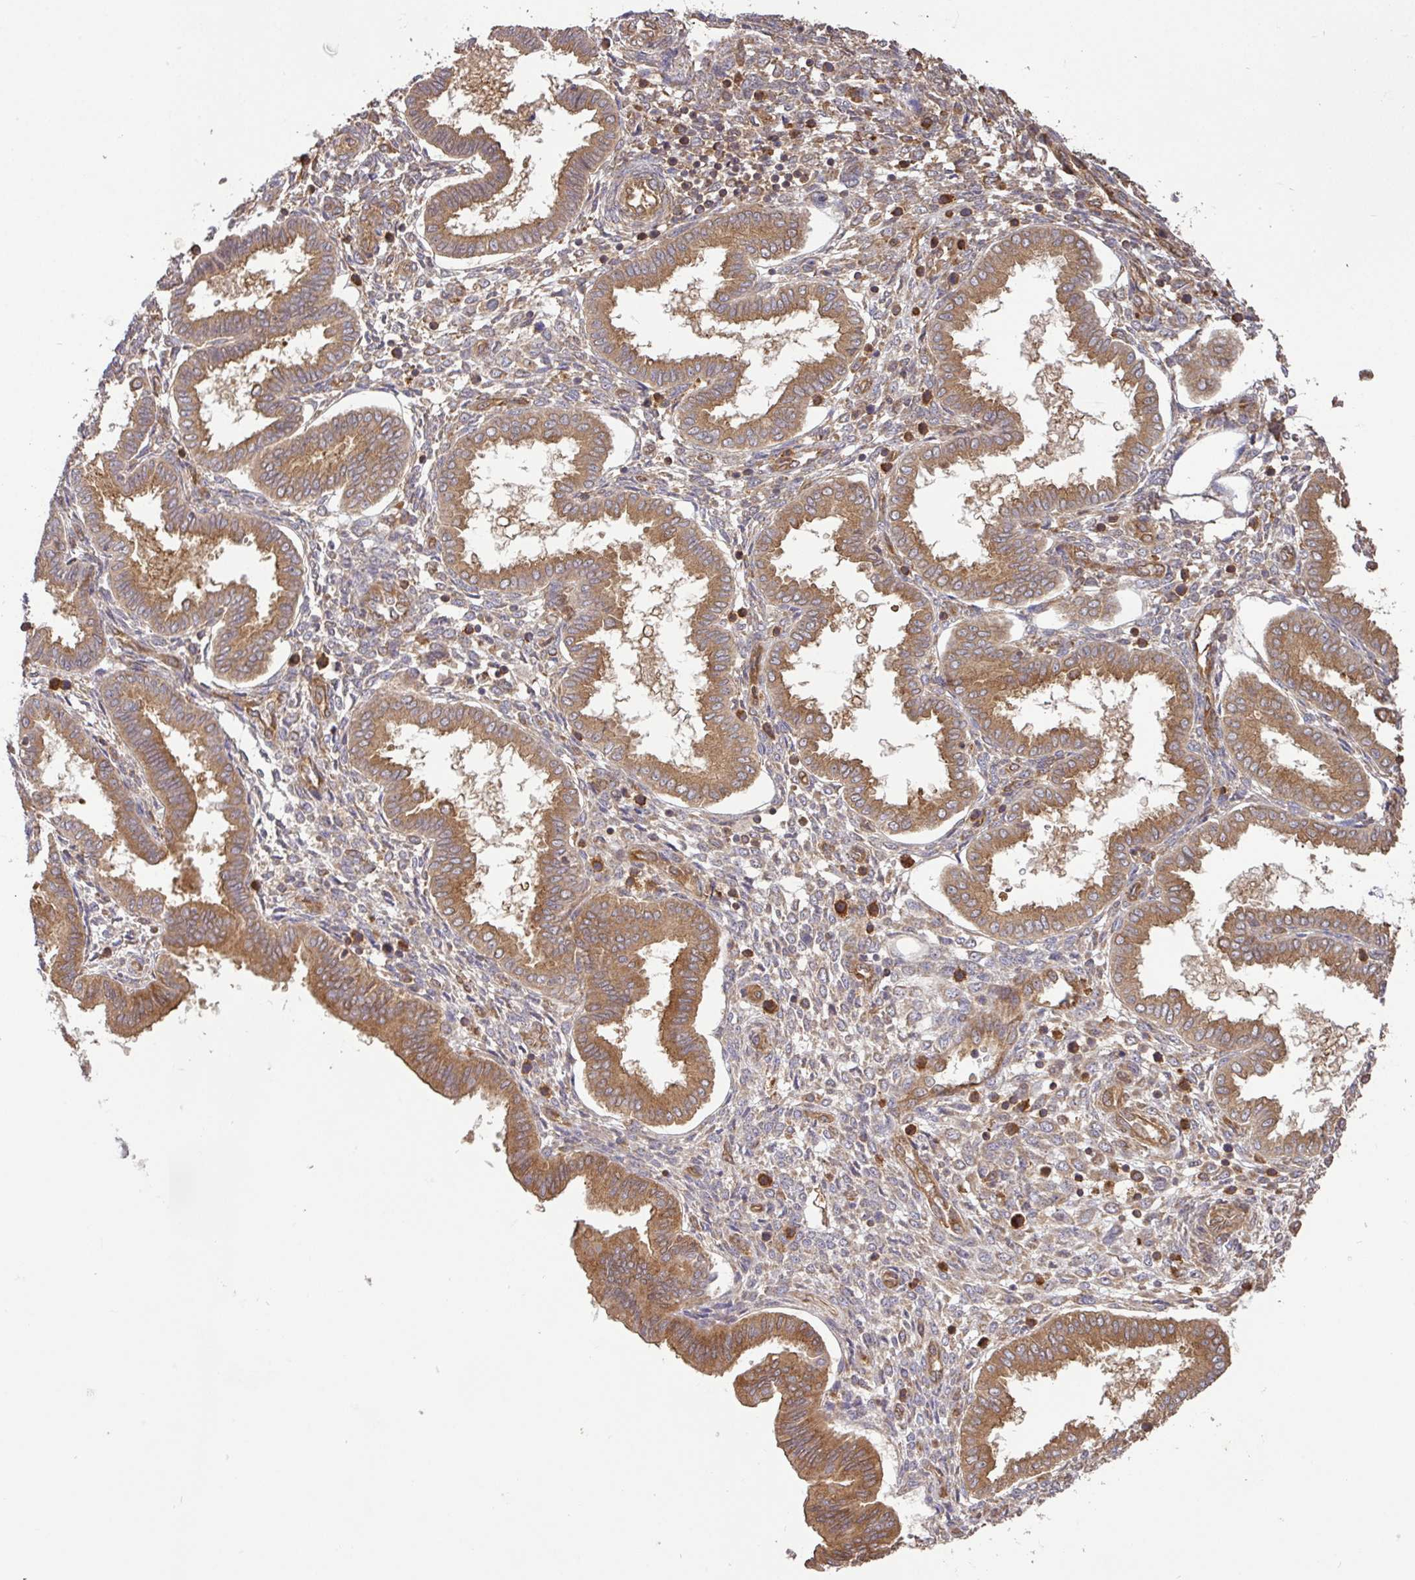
{"staining": {"intensity": "moderate", "quantity": ">75%", "location": "cytoplasmic/membranous"}, "tissue": "endometrium", "cell_type": "Cells in endometrial stroma", "image_type": "normal", "snomed": [{"axis": "morphology", "description": "Normal tissue, NOS"}, {"axis": "topography", "description": "Endometrium"}], "caption": "A high-resolution histopathology image shows immunohistochemistry staining of benign endometrium, which demonstrates moderate cytoplasmic/membranous staining in about >75% of cells in endometrial stroma.", "gene": "GSPT1", "patient": {"sex": "female", "age": 24}}